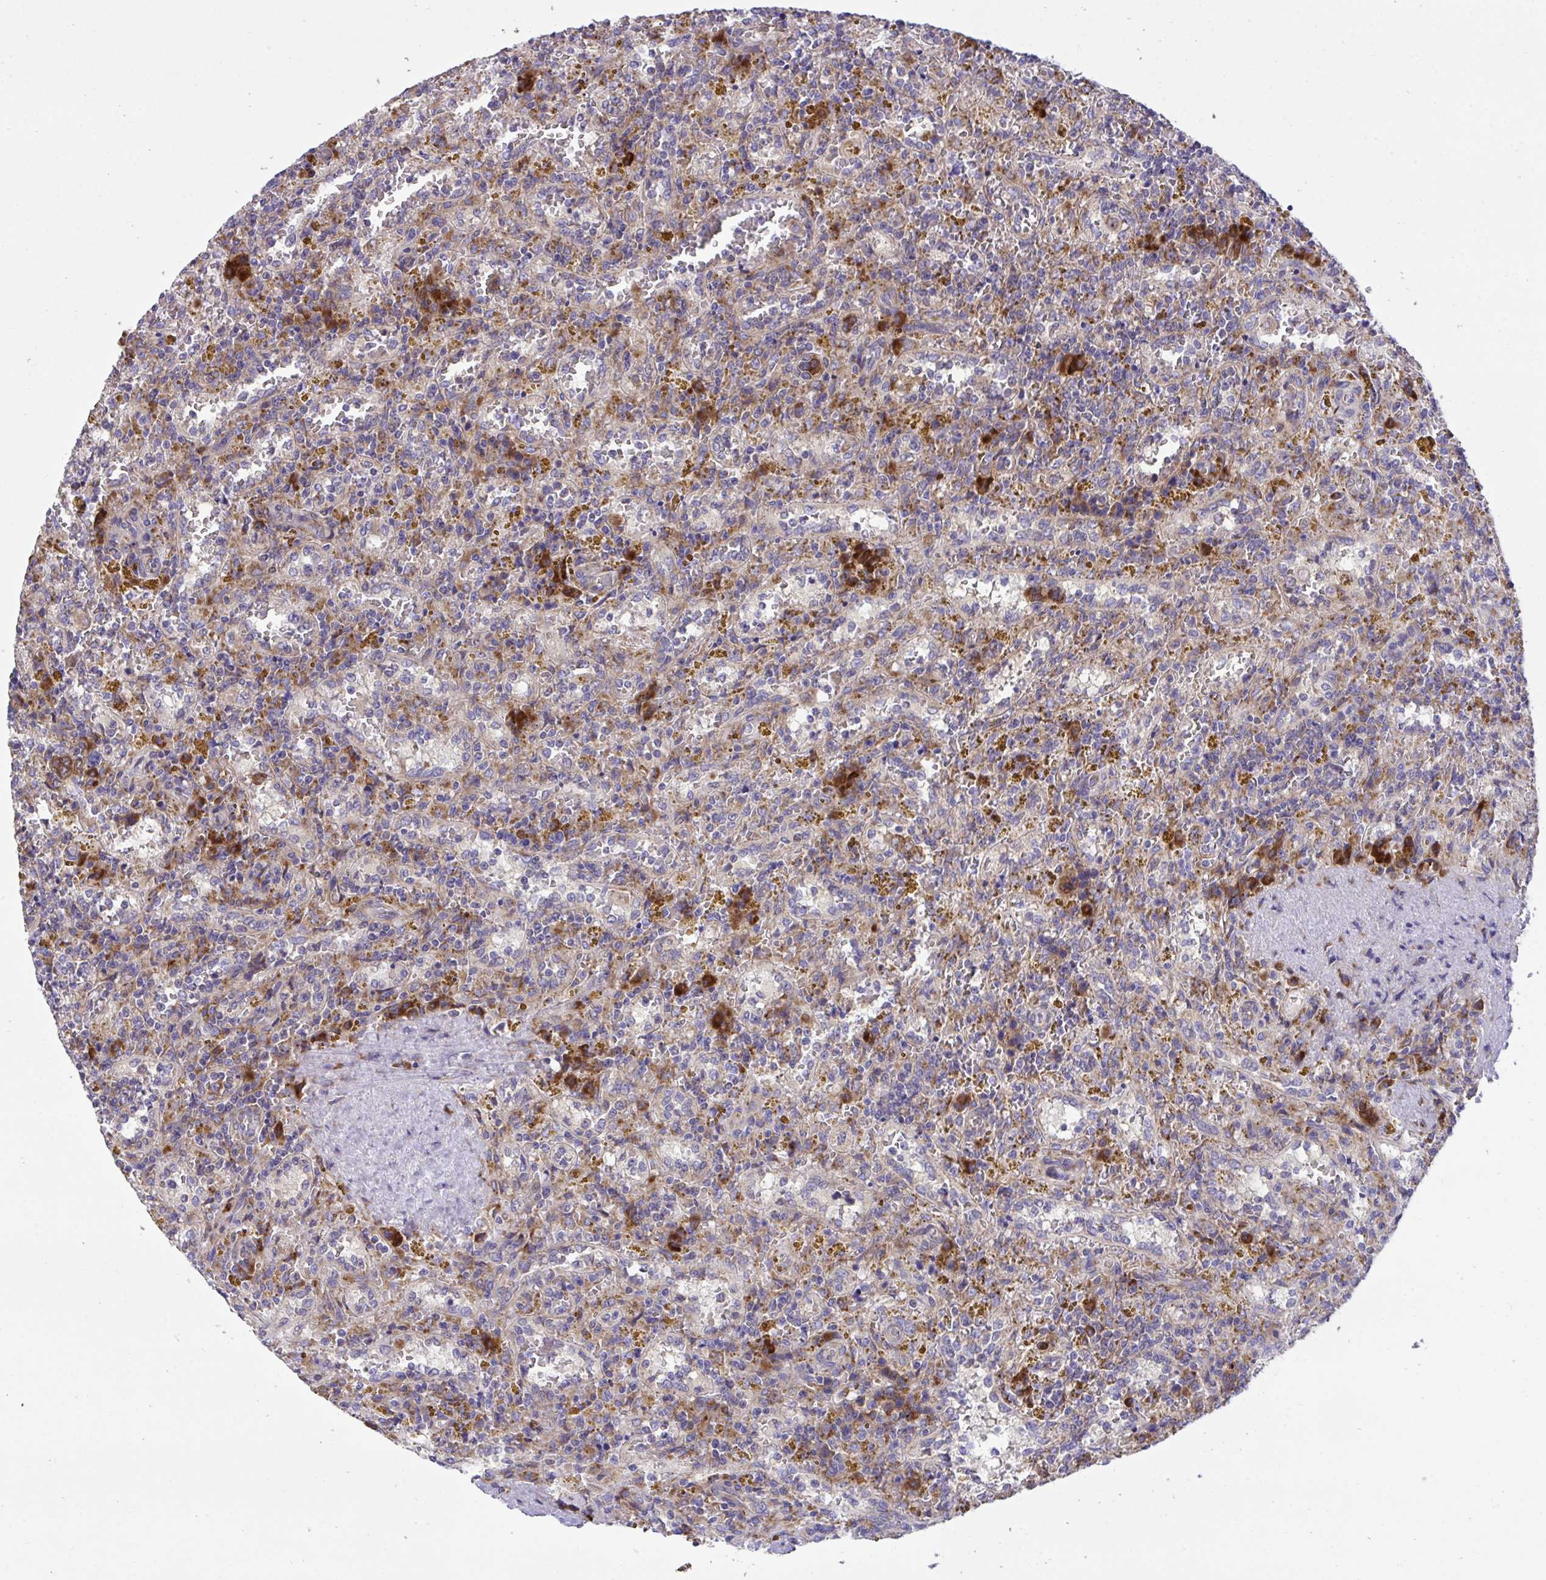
{"staining": {"intensity": "moderate", "quantity": "<25%", "location": "cytoplasmic/membranous"}, "tissue": "lymphoma", "cell_type": "Tumor cells", "image_type": "cancer", "snomed": [{"axis": "morphology", "description": "Malignant lymphoma, non-Hodgkin's type, Low grade"}, {"axis": "topography", "description": "Spleen"}], "caption": "Tumor cells show low levels of moderate cytoplasmic/membranous expression in about <25% of cells in human lymphoma.", "gene": "RPS15", "patient": {"sex": "female", "age": 65}}